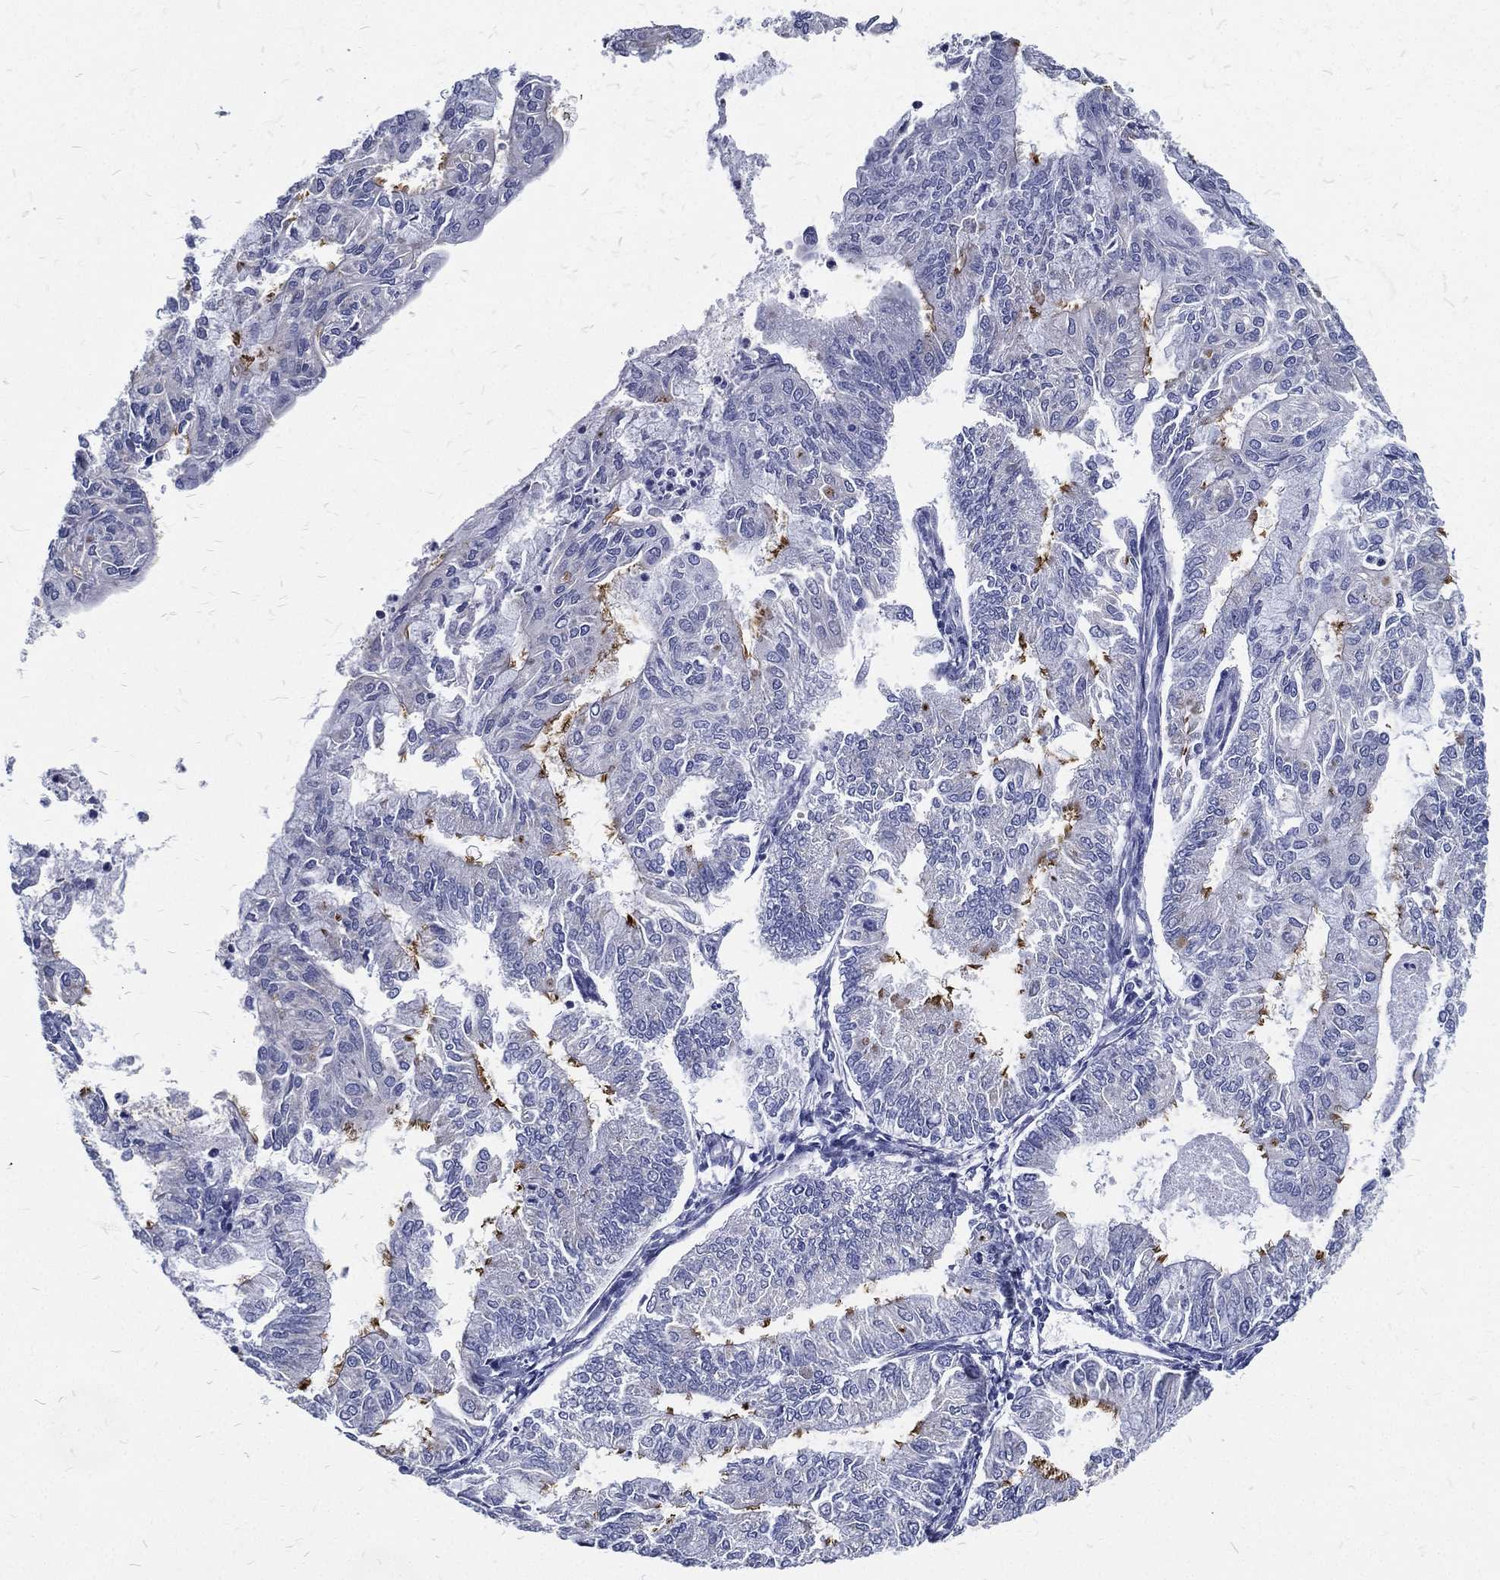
{"staining": {"intensity": "strong", "quantity": "<25%", "location": "cytoplasmic/membranous"}, "tissue": "endometrial cancer", "cell_type": "Tumor cells", "image_type": "cancer", "snomed": [{"axis": "morphology", "description": "Adenocarcinoma, NOS"}, {"axis": "topography", "description": "Endometrium"}], "caption": "Tumor cells demonstrate strong cytoplasmic/membranous expression in about <25% of cells in endometrial cancer.", "gene": "RSPH4A", "patient": {"sex": "female", "age": 59}}